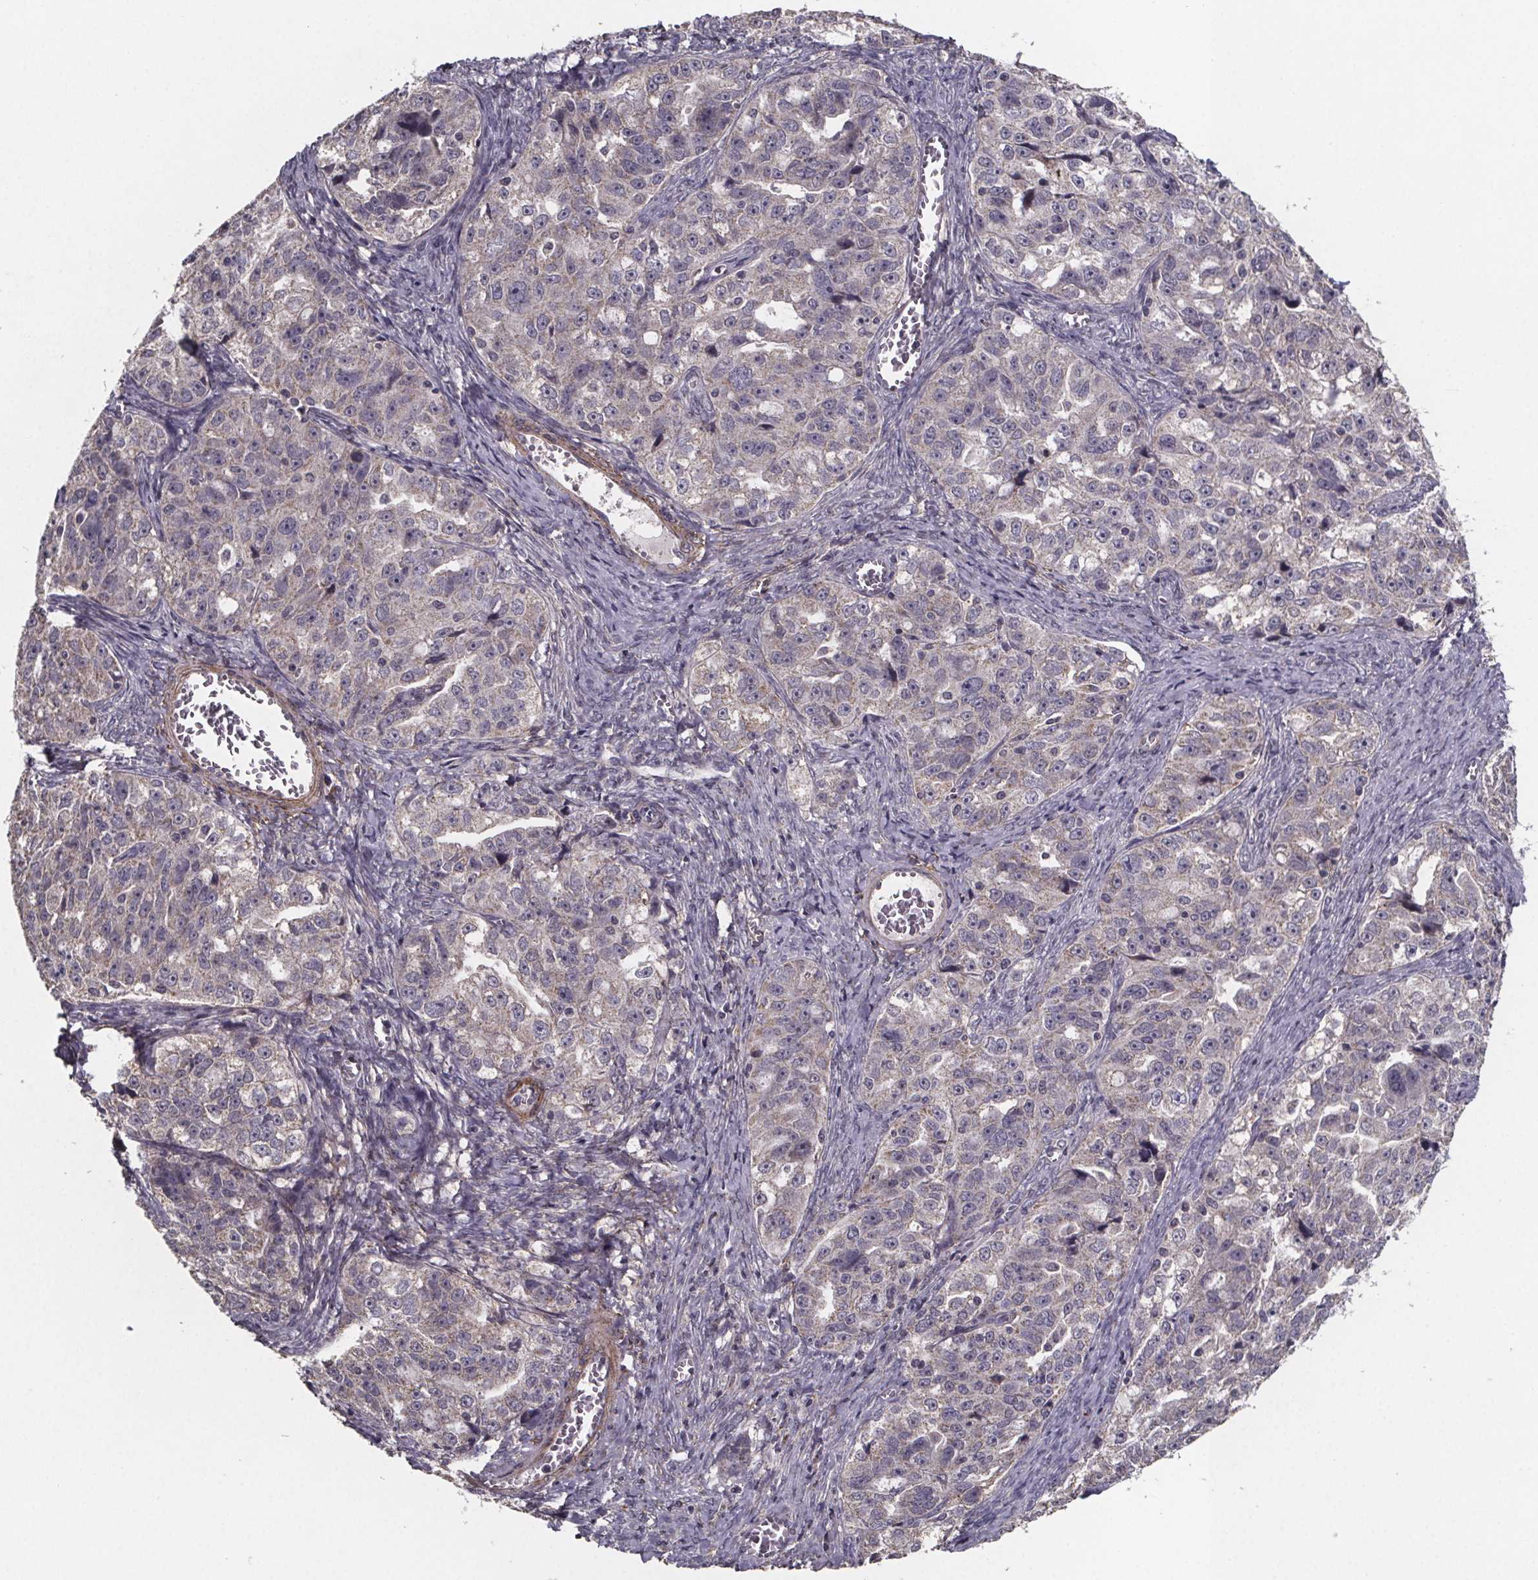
{"staining": {"intensity": "negative", "quantity": "none", "location": "none"}, "tissue": "ovarian cancer", "cell_type": "Tumor cells", "image_type": "cancer", "snomed": [{"axis": "morphology", "description": "Cystadenocarcinoma, serous, NOS"}, {"axis": "topography", "description": "Ovary"}], "caption": "DAB (3,3'-diaminobenzidine) immunohistochemical staining of human ovarian cancer (serous cystadenocarcinoma) shows no significant expression in tumor cells.", "gene": "PALLD", "patient": {"sex": "female", "age": 51}}